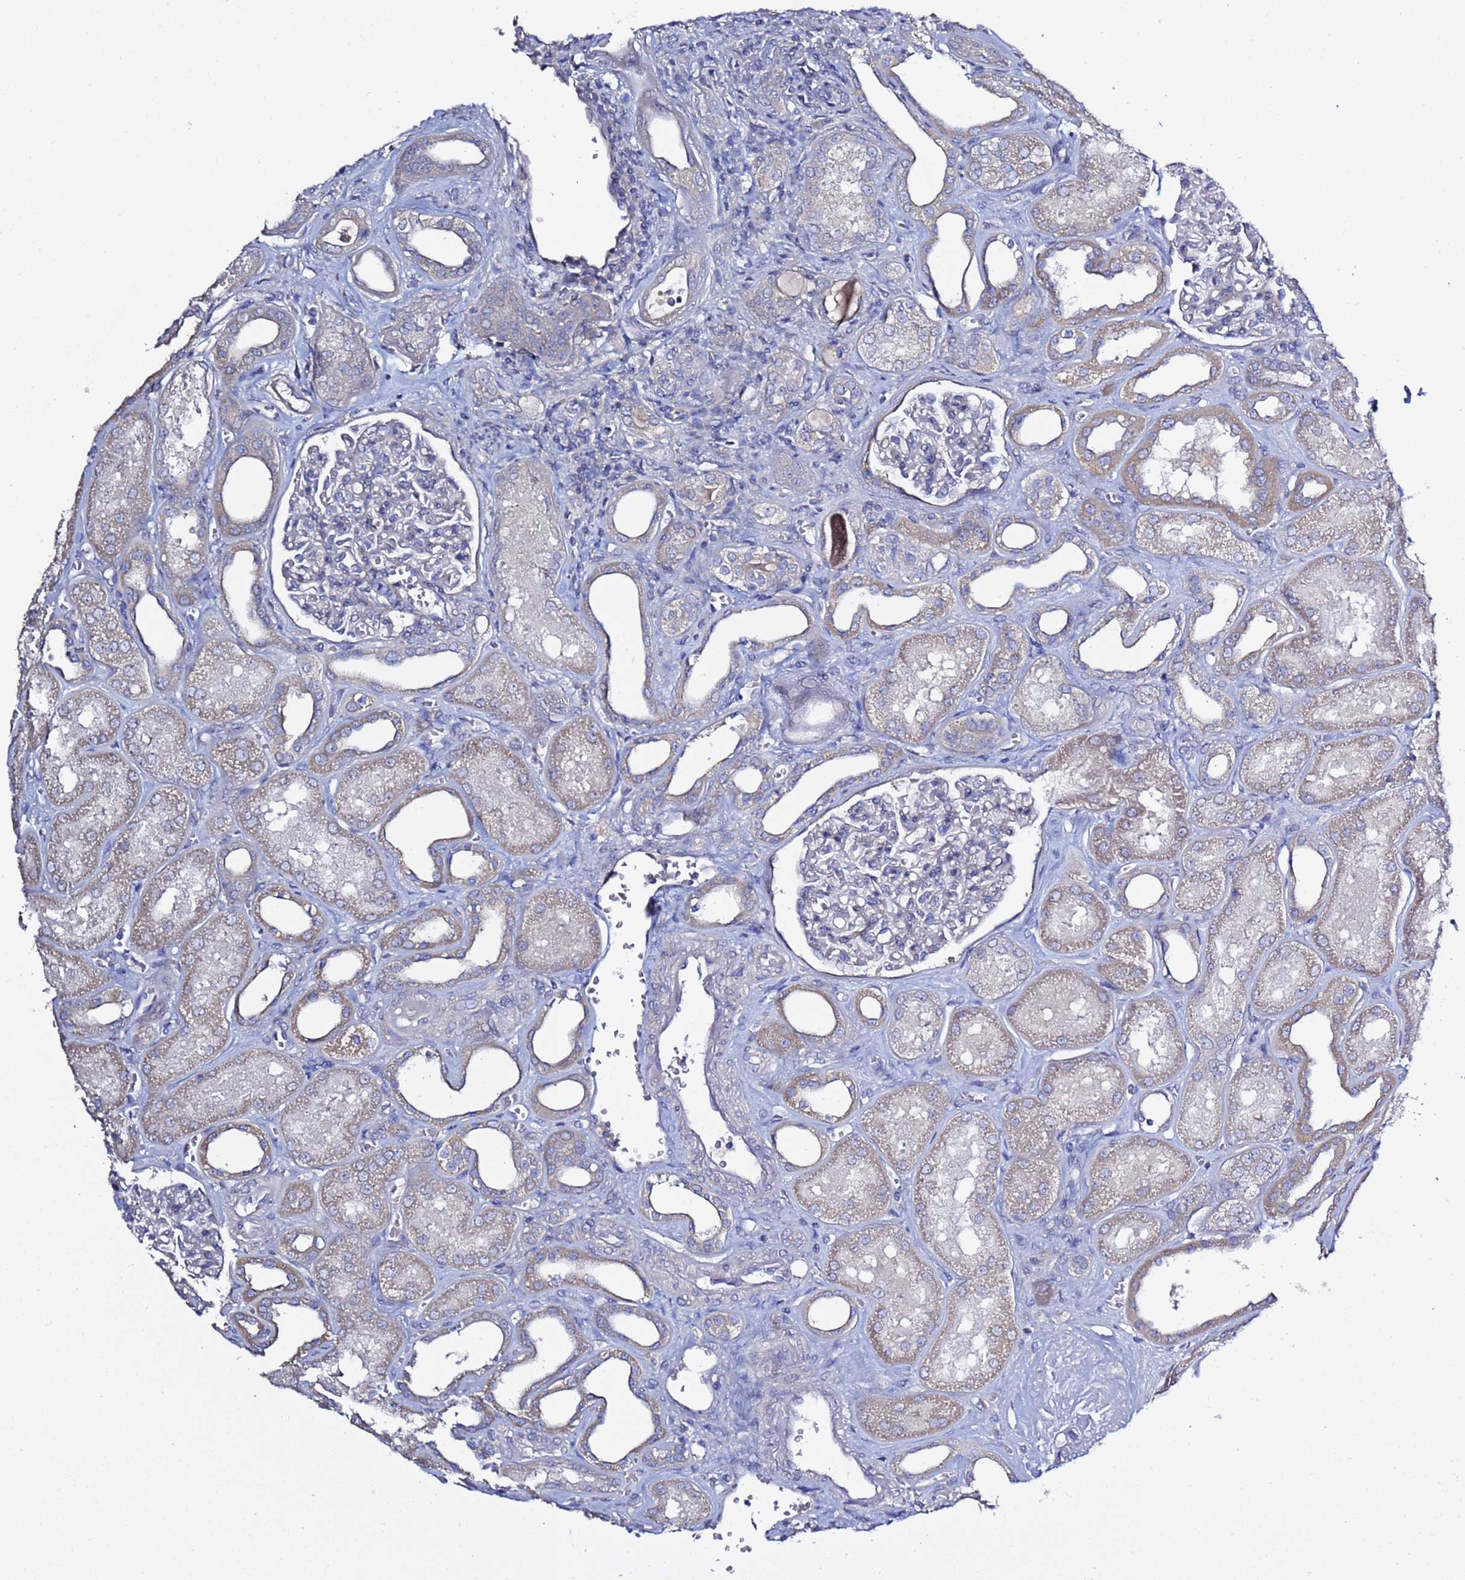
{"staining": {"intensity": "negative", "quantity": "none", "location": "none"}, "tissue": "kidney", "cell_type": "Cells in glomeruli", "image_type": "normal", "snomed": [{"axis": "morphology", "description": "Normal tissue, NOS"}, {"axis": "morphology", "description": "Adenocarcinoma, NOS"}, {"axis": "topography", "description": "Kidney"}], "caption": "Immunohistochemistry photomicrograph of benign kidney: human kidney stained with DAB shows no significant protein staining in cells in glomeruli.", "gene": "RABL2A", "patient": {"sex": "female", "age": 68}}